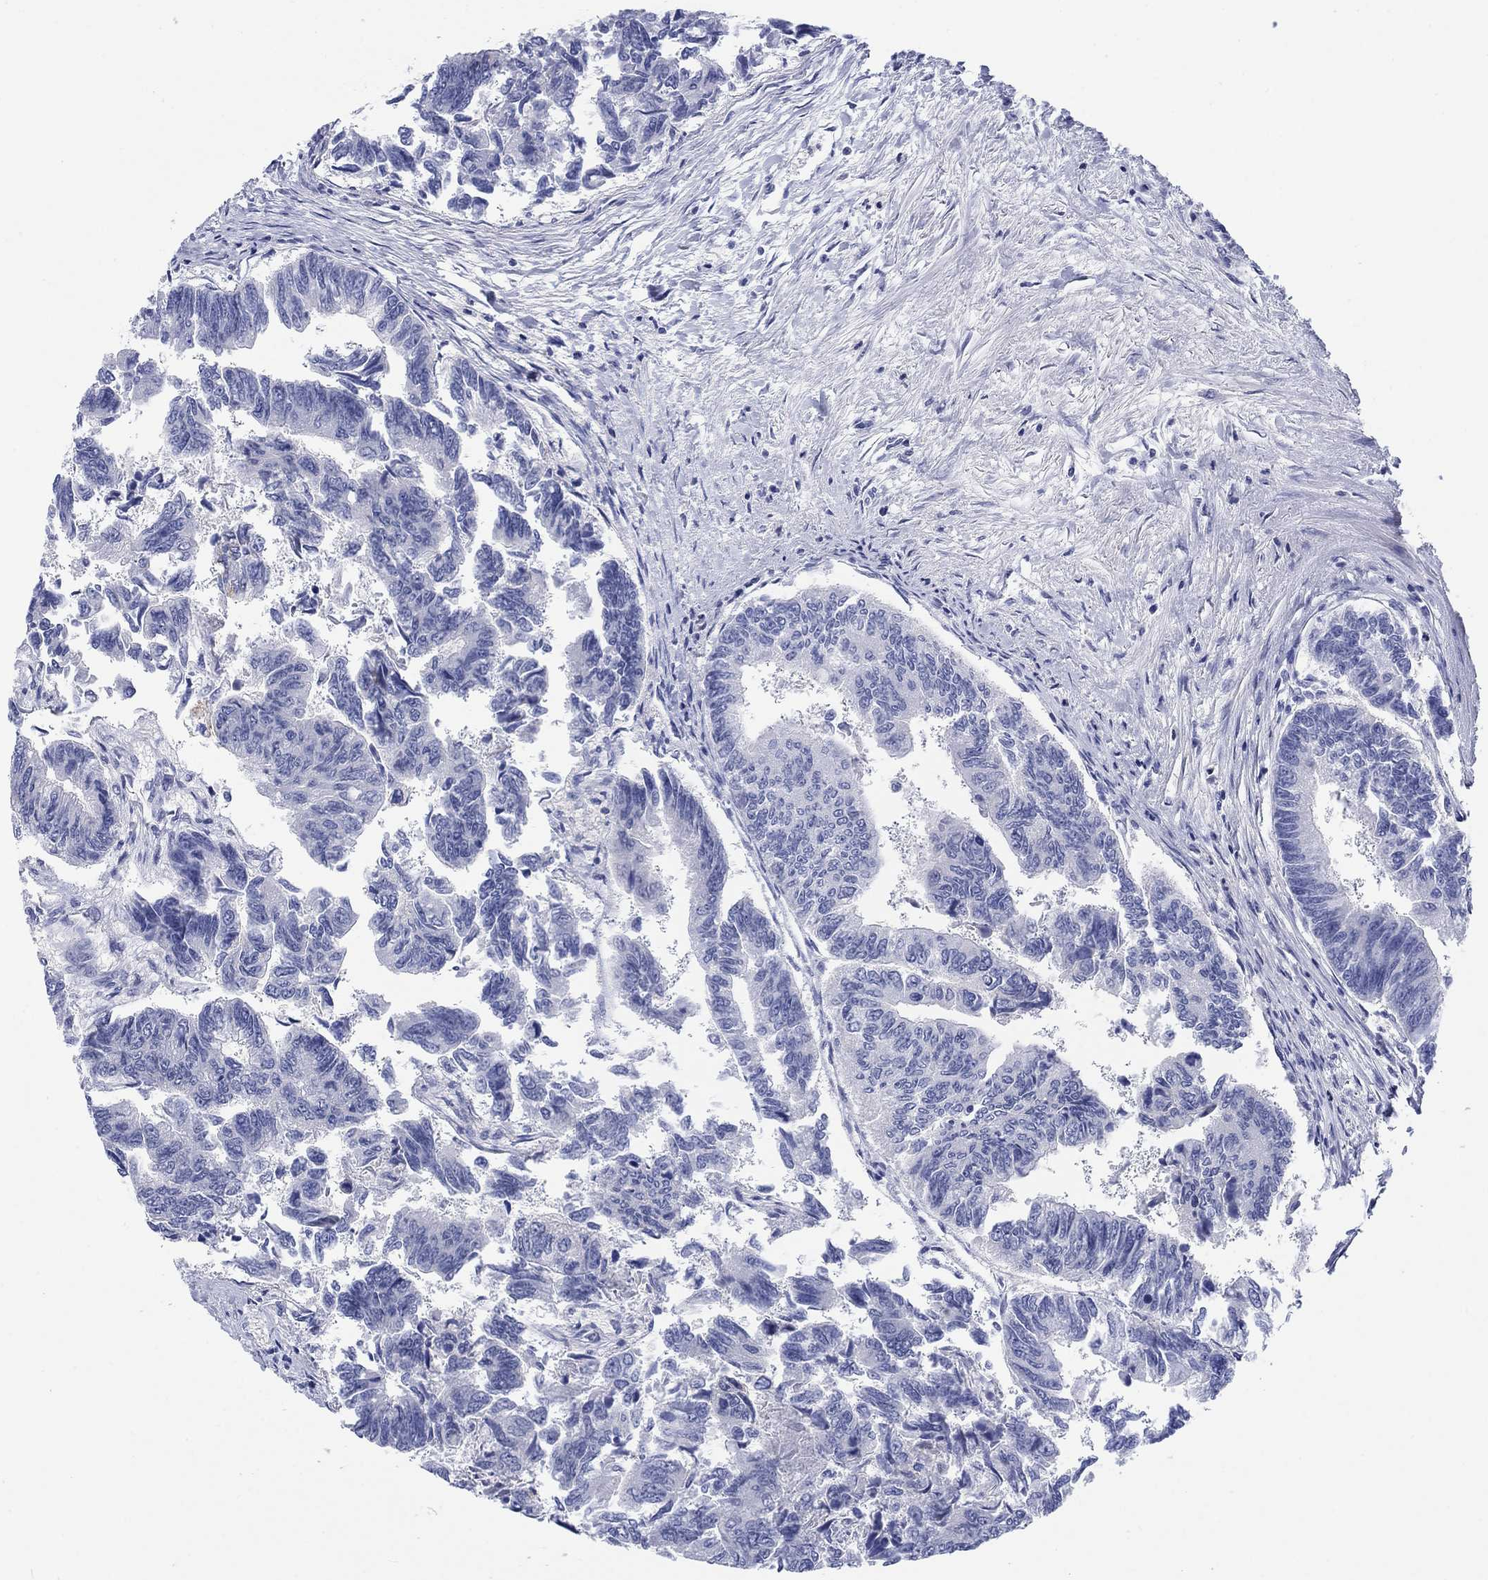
{"staining": {"intensity": "negative", "quantity": "none", "location": "none"}, "tissue": "colorectal cancer", "cell_type": "Tumor cells", "image_type": "cancer", "snomed": [{"axis": "morphology", "description": "Adenocarcinoma, NOS"}, {"axis": "topography", "description": "Colon"}], "caption": "Immunohistochemical staining of human adenocarcinoma (colorectal) exhibits no significant staining in tumor cells.", "gene": "FER1L6", "patient": {"sex": "female", "age": 65}}